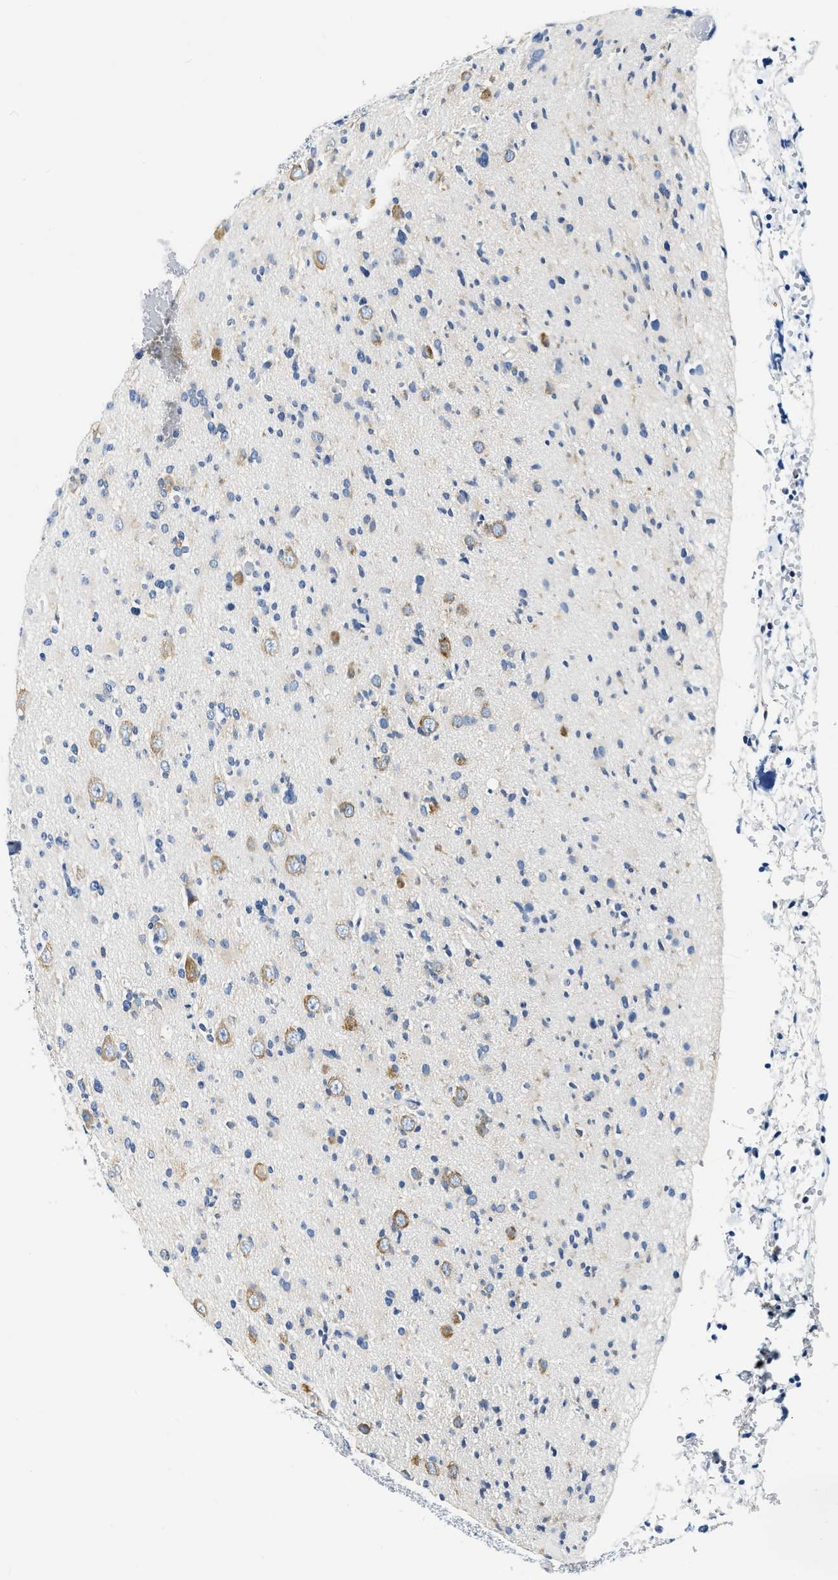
{"staining": {"intensity": "negative", "quantity": "none", "location": "none"}, "tissue": "glioma", "cell_type": "Tumor cells", "image_type": "cancer", "snomed": [{"axis": "morphology", "description": "Glioma, malignant, Low grade"}, {"axis": "topography", "description": "Brain"}], "caption": "Tumor cells are negative for brown protein staining in glioma.", "gene": "EIF2AK2", "patient": {"sex": "female", "age": 22}}